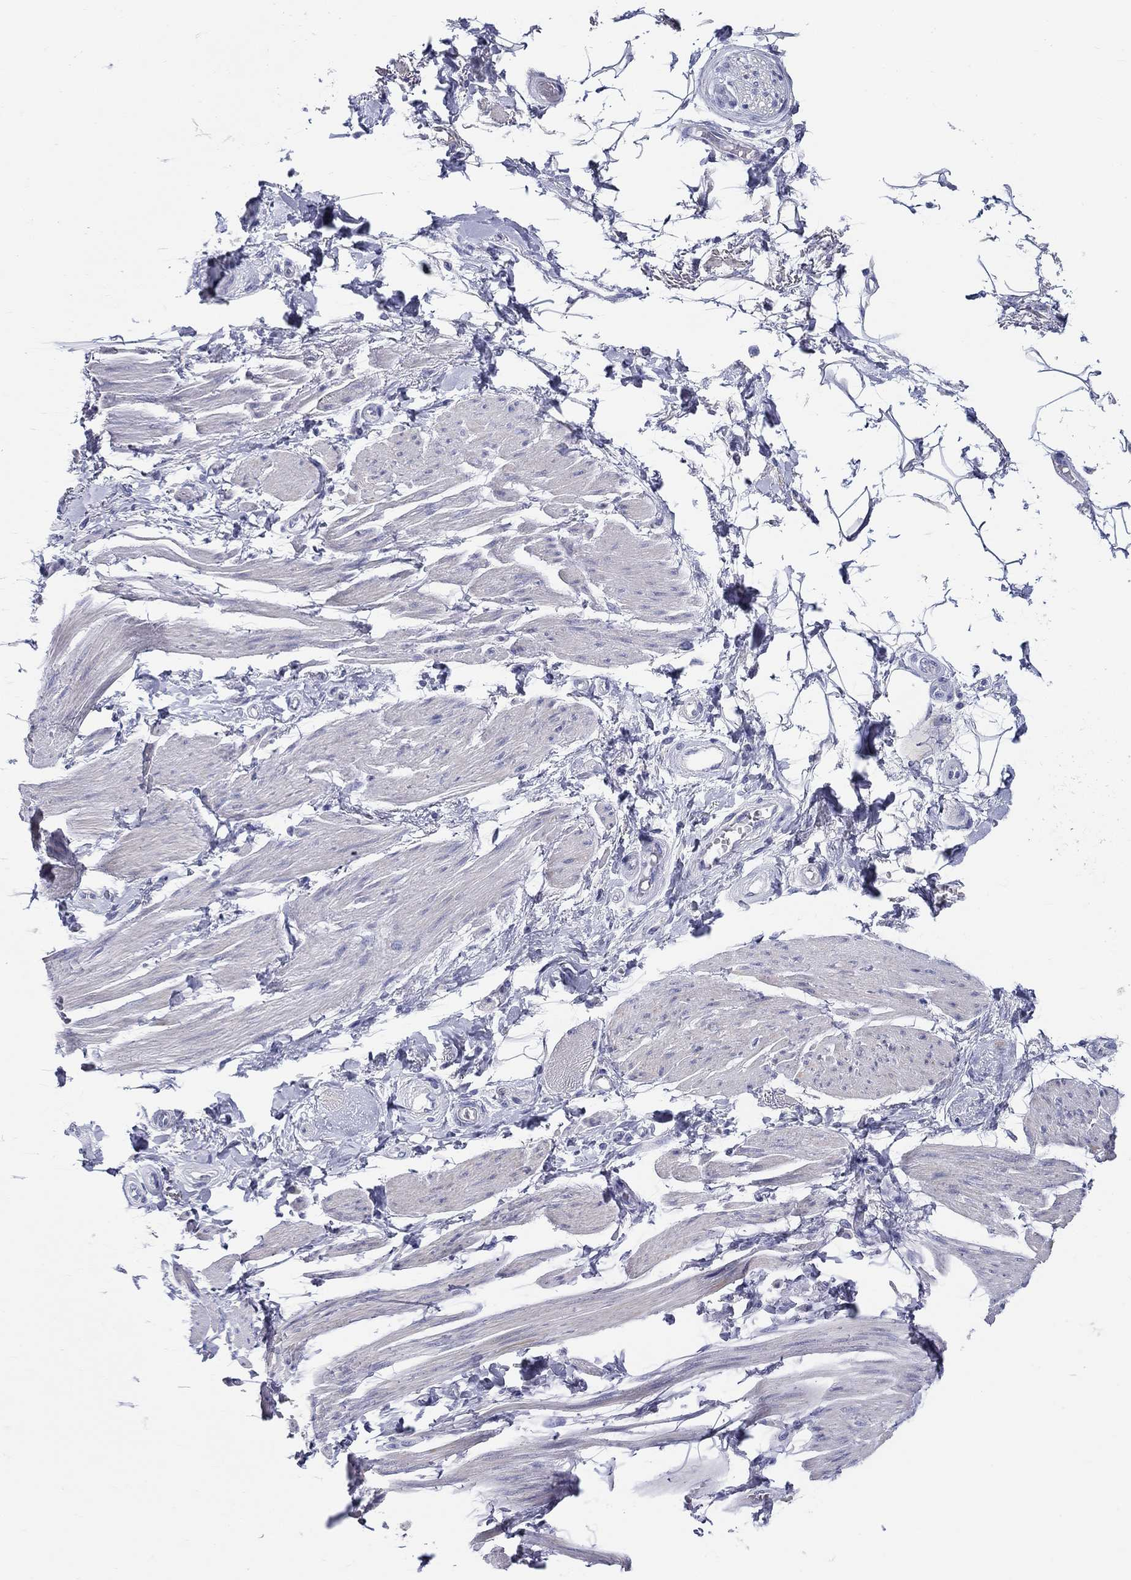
{"staining": {"intensity": "negative", "quantity": "none", "location": "none"}, "tissue": "soft tissue", "cell_type": "Fibroblasts", "image_type": "normal", "snomed": [{"axis": "morphology", "description": "Normal tissue, NOS"}, {"axis": "topography", "description": "Skeletal muscle"}, {"axis": "topography", "description": "Anal"}, {"axis": "topography", "description": "Peripheral nerve tissue"}], "caption": "Protein analysis of benign soft tissue displays no significant staining in fibroblasts. (Immunohistochemistry, brightfield microscopy, high magnification).", "gene": "CRYGS", "patient": {"sex": "male", "age": 53}}